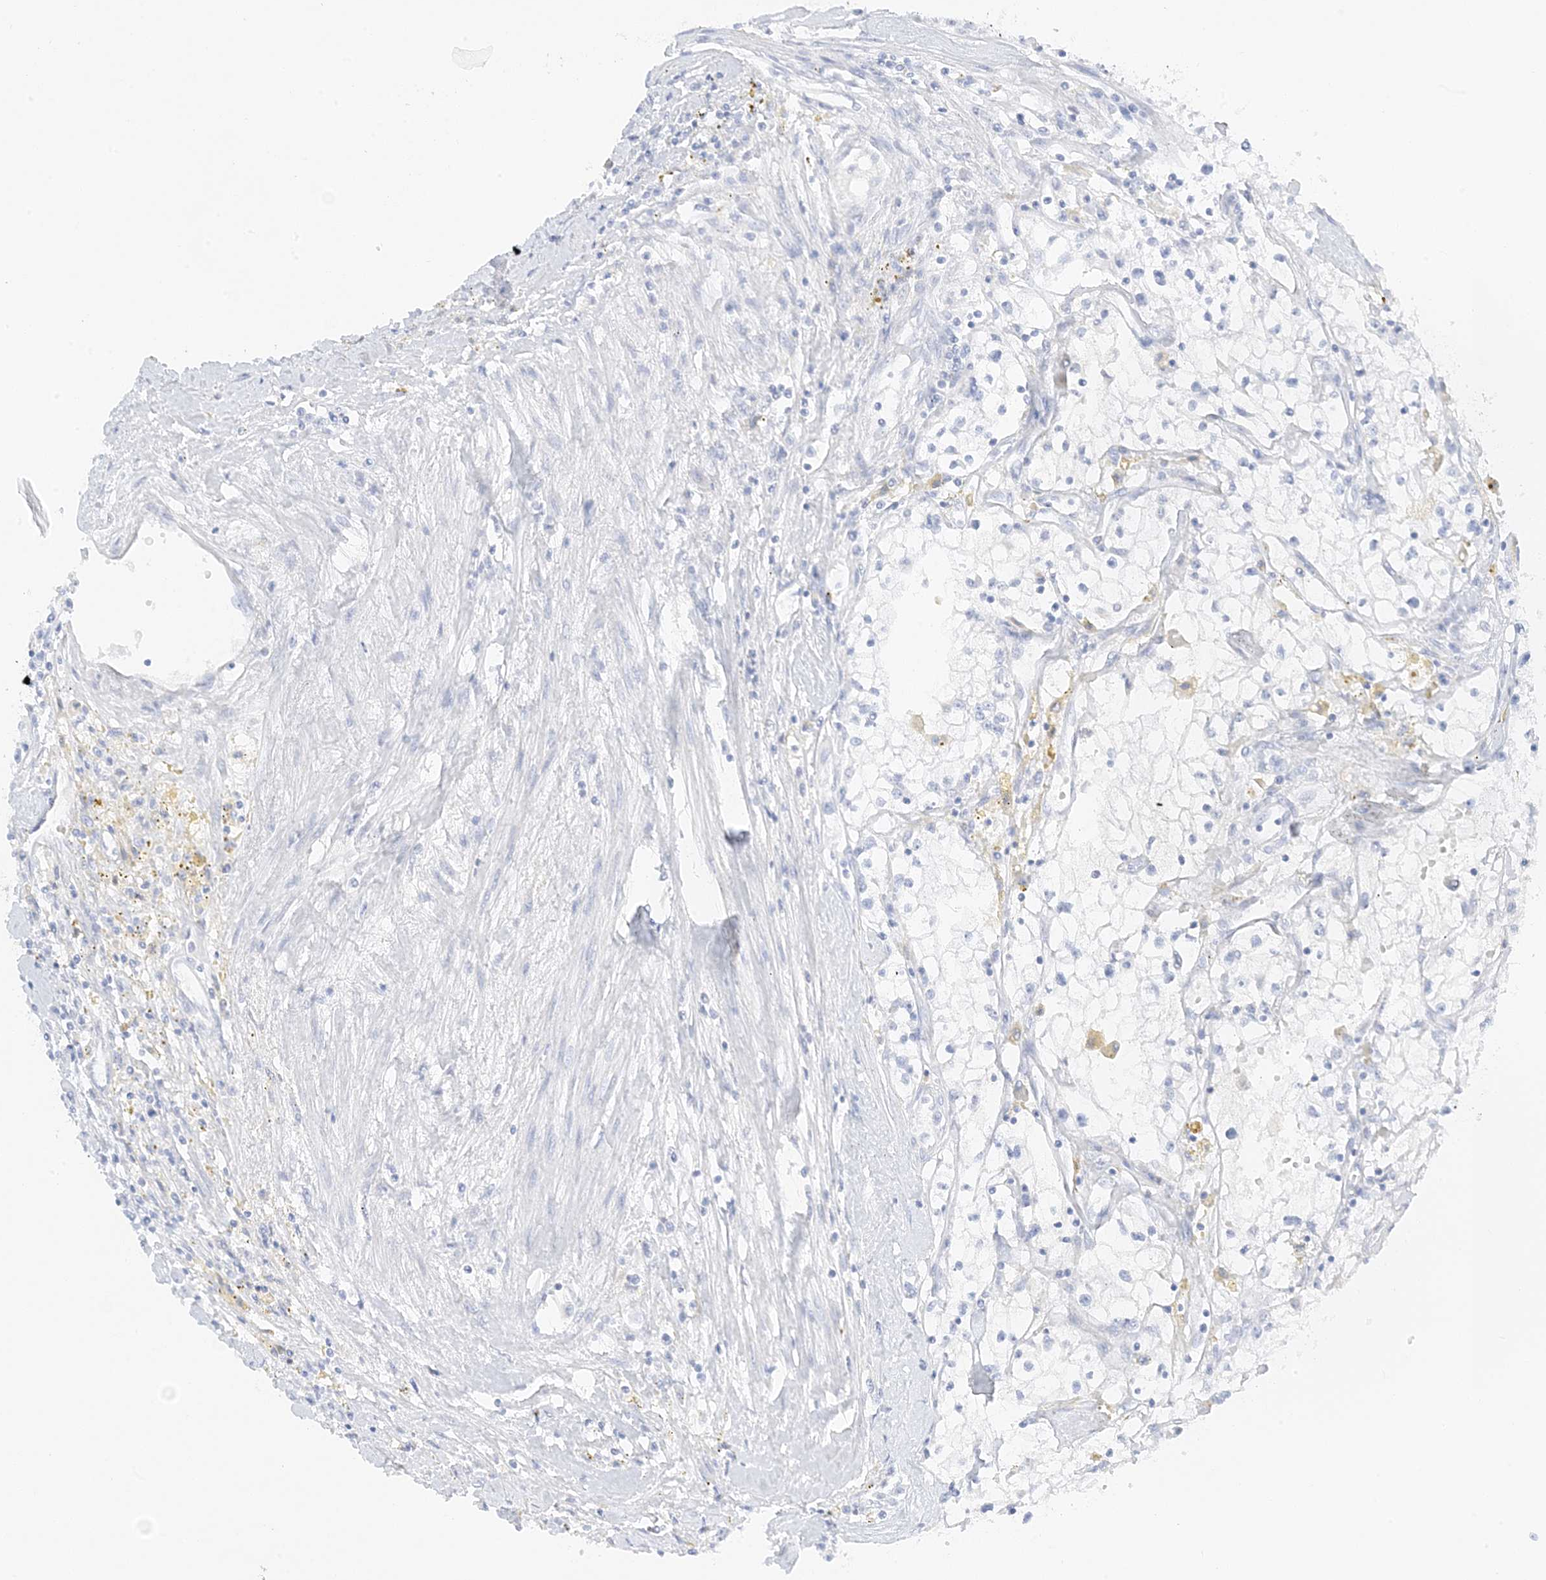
{"staining": {"intensity": "negative", "quantity": "none", "location": "none"}, "tissue": "renal cancer", "cell_type": "Tumor cells", "image_type": "cancer", "snomed": [{"axis": "morphology", "description": "Adenocarcinoma, NOS"}, {"axis": "topography", "description": "Kidney"}], "caption": "Immunohistochemical staining of human renal cancer reveals no significant staining in tumor cells.", "gene": "SLC22A13", "patient": {"sex": "male", "age": 56}}